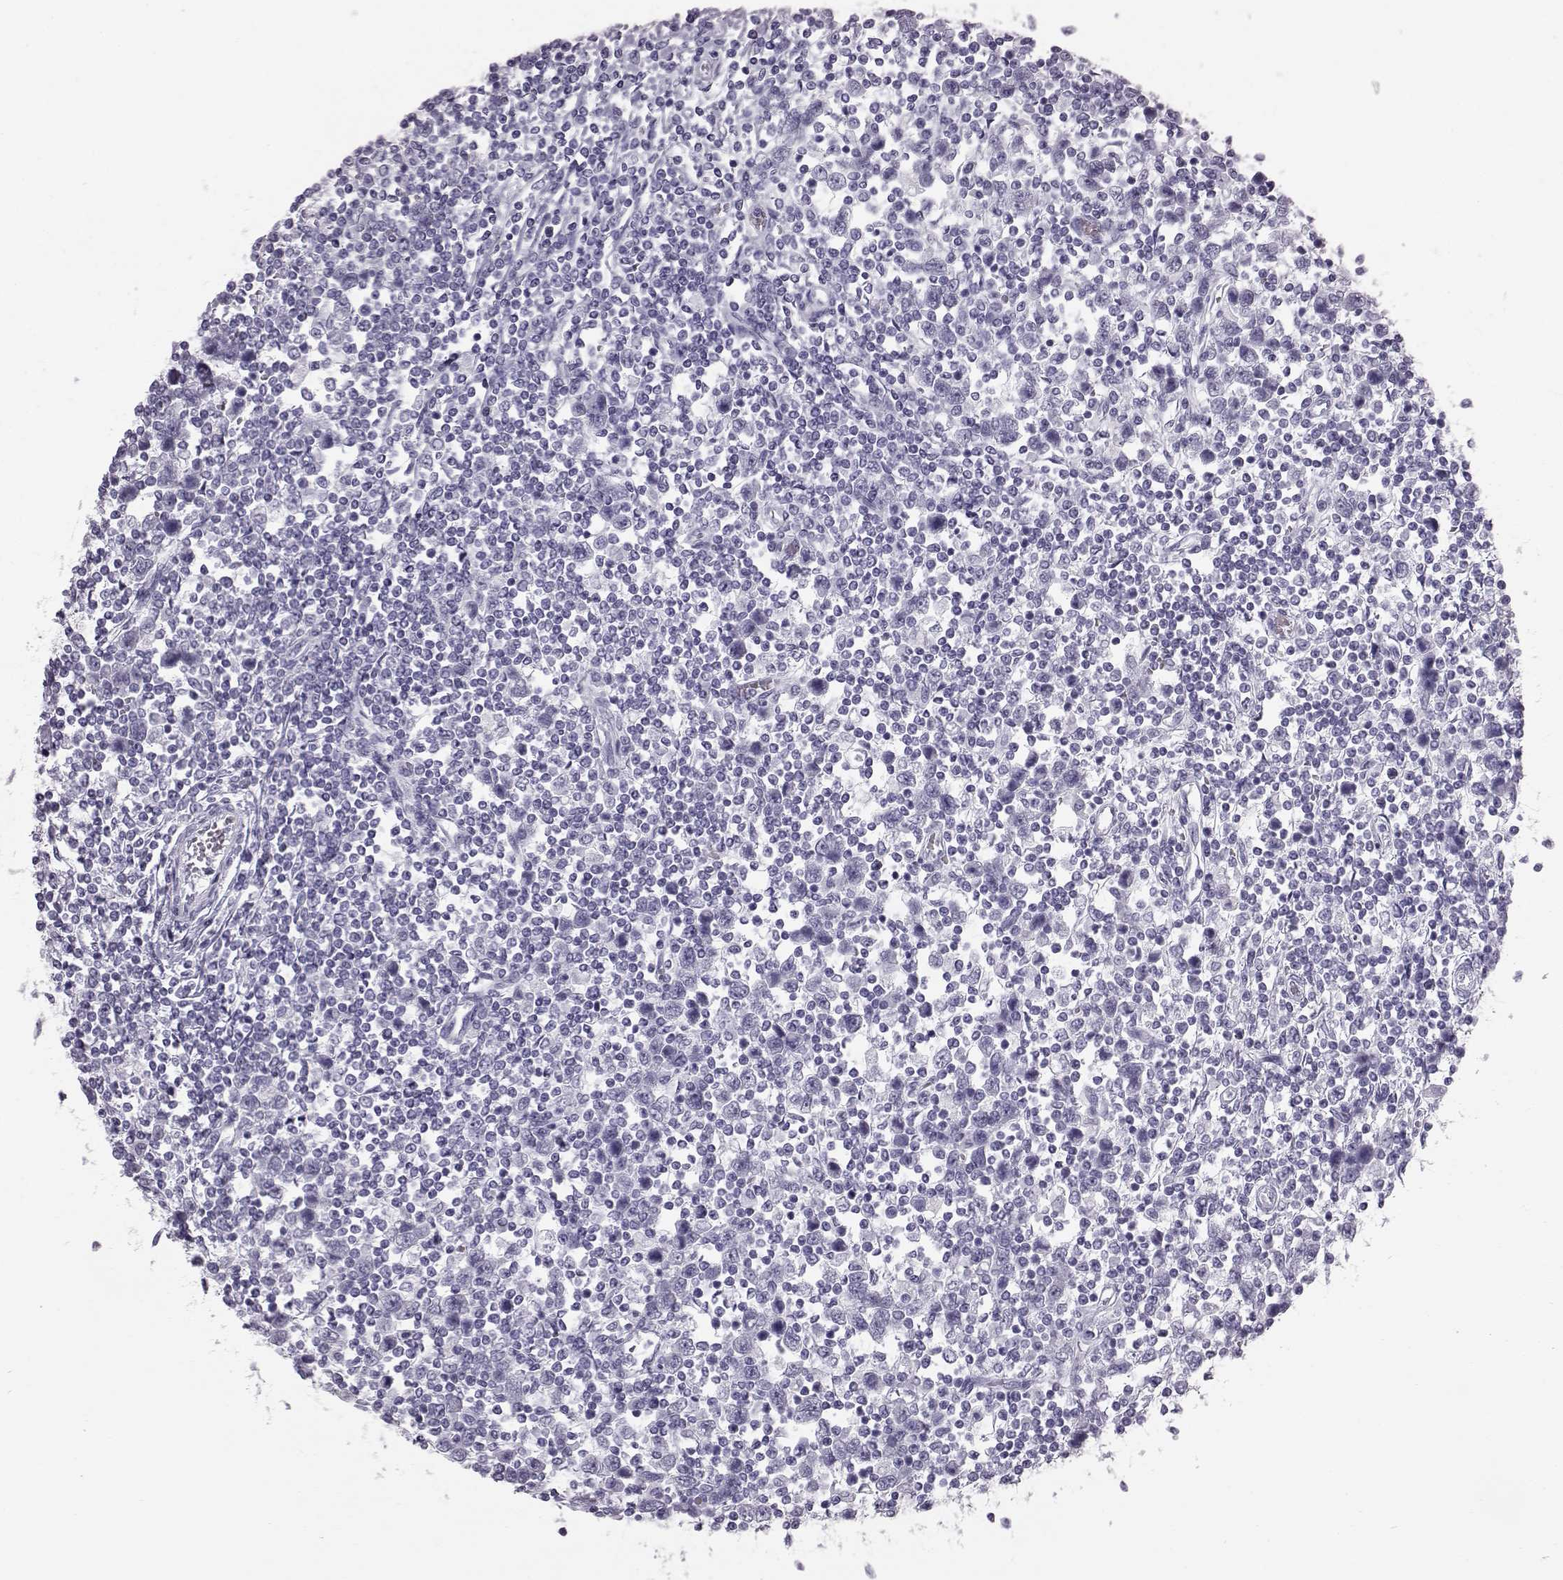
{"staining": {"intensity": "negative", "quantity": "none", "location": "none"}, "tissue": "testis cancer", "cell_type": "Tumor cells", "image_type": "cancer", "snomed": [{"axis": "morphology", "description": "Normal tissue, NOS"}, {"axis": "morphology", "description": "Seminoma, NOS"}, {"axis": "topography", "description": "Testis"}, {"axis": "topography", "description": "Epididymis"}], "caption": "Tumor cells show no significant positivity in testis seminoma.", "gene": "TCHHL1", "patient": {"sex": "male", "age": 34}}